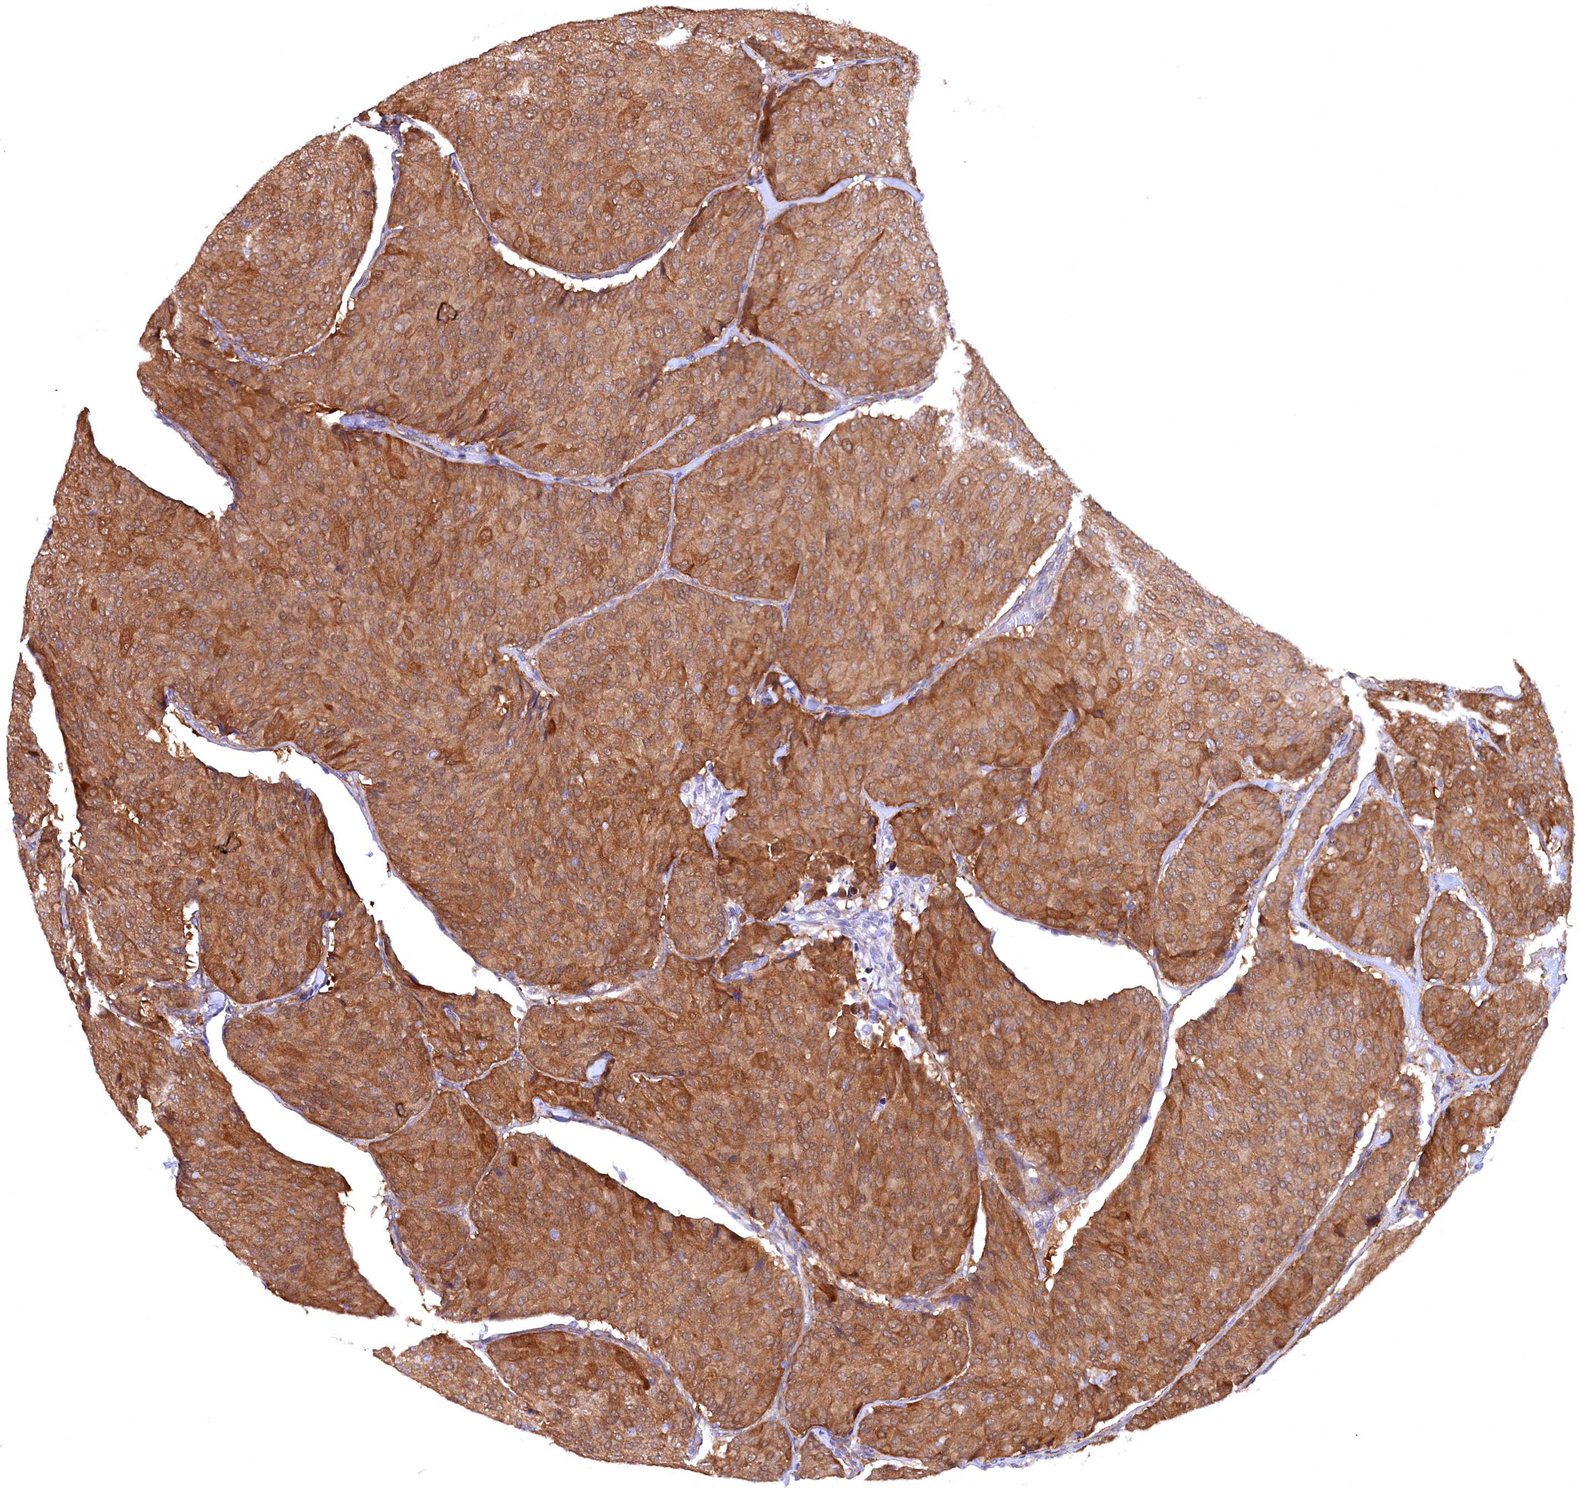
{"staining": {"intensity": "moderate", "quantity": ">75%", "location": "cytoplasmic/membranous"}, "tissue": "breast cancer", "cell_type": "Tumor cells", "image_type": "cancer", "snomed": [{"axis": "morphology", "description": "Duct carcinoma"}, {"axis": "topography", "description": "Breast"}], "caption": "Infiltrating ductal carcinoma (breast) stained with a brown dye demonstrates moderate cytoplasmic/membranous positive positivity in approximately >75% of tumor cells.", "gene": "JPT2", "patient": {"sex": "female", "age": 75}}